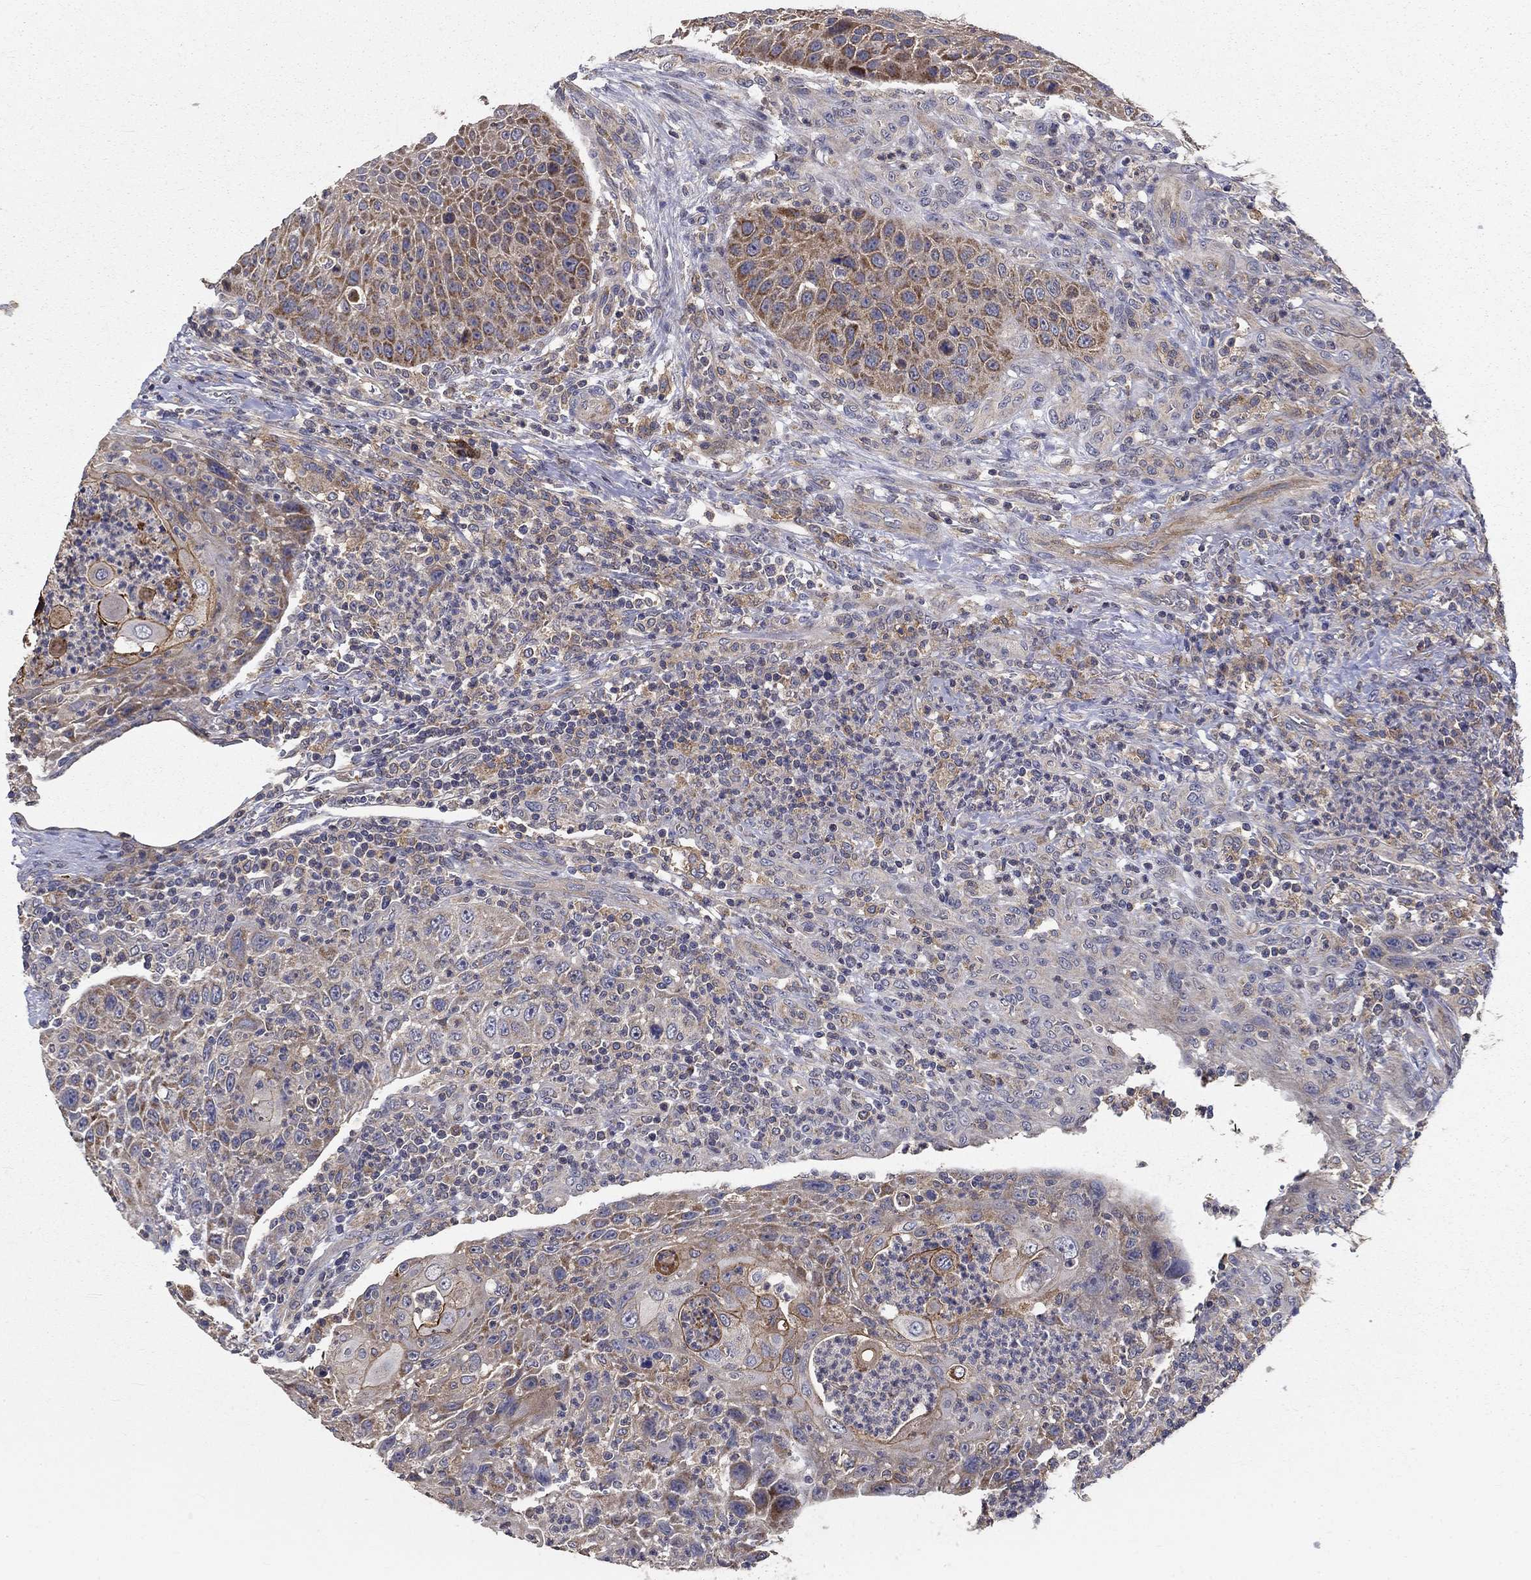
{"staining": {"intensity": "moderate", "quantity": "25%-75%", "location": "cytoplasmic/membranous"}, "tissue": "head and neck cancer", "cell_type": "Tumor cells", "image_type": "cancer", "snomed": [{"axis": "morphology", "description": "Squamous cell carcinoma, NOS"}, {"axis": "topography", "description": "Head-Neck"}], "caption": "Head and neck squamous cell carcinoma stained with a protein marker demonstrates moderate staining in tumor cells.", "gene": "ALDH4A1", "patient": {"sex": "male", "age": 69}}